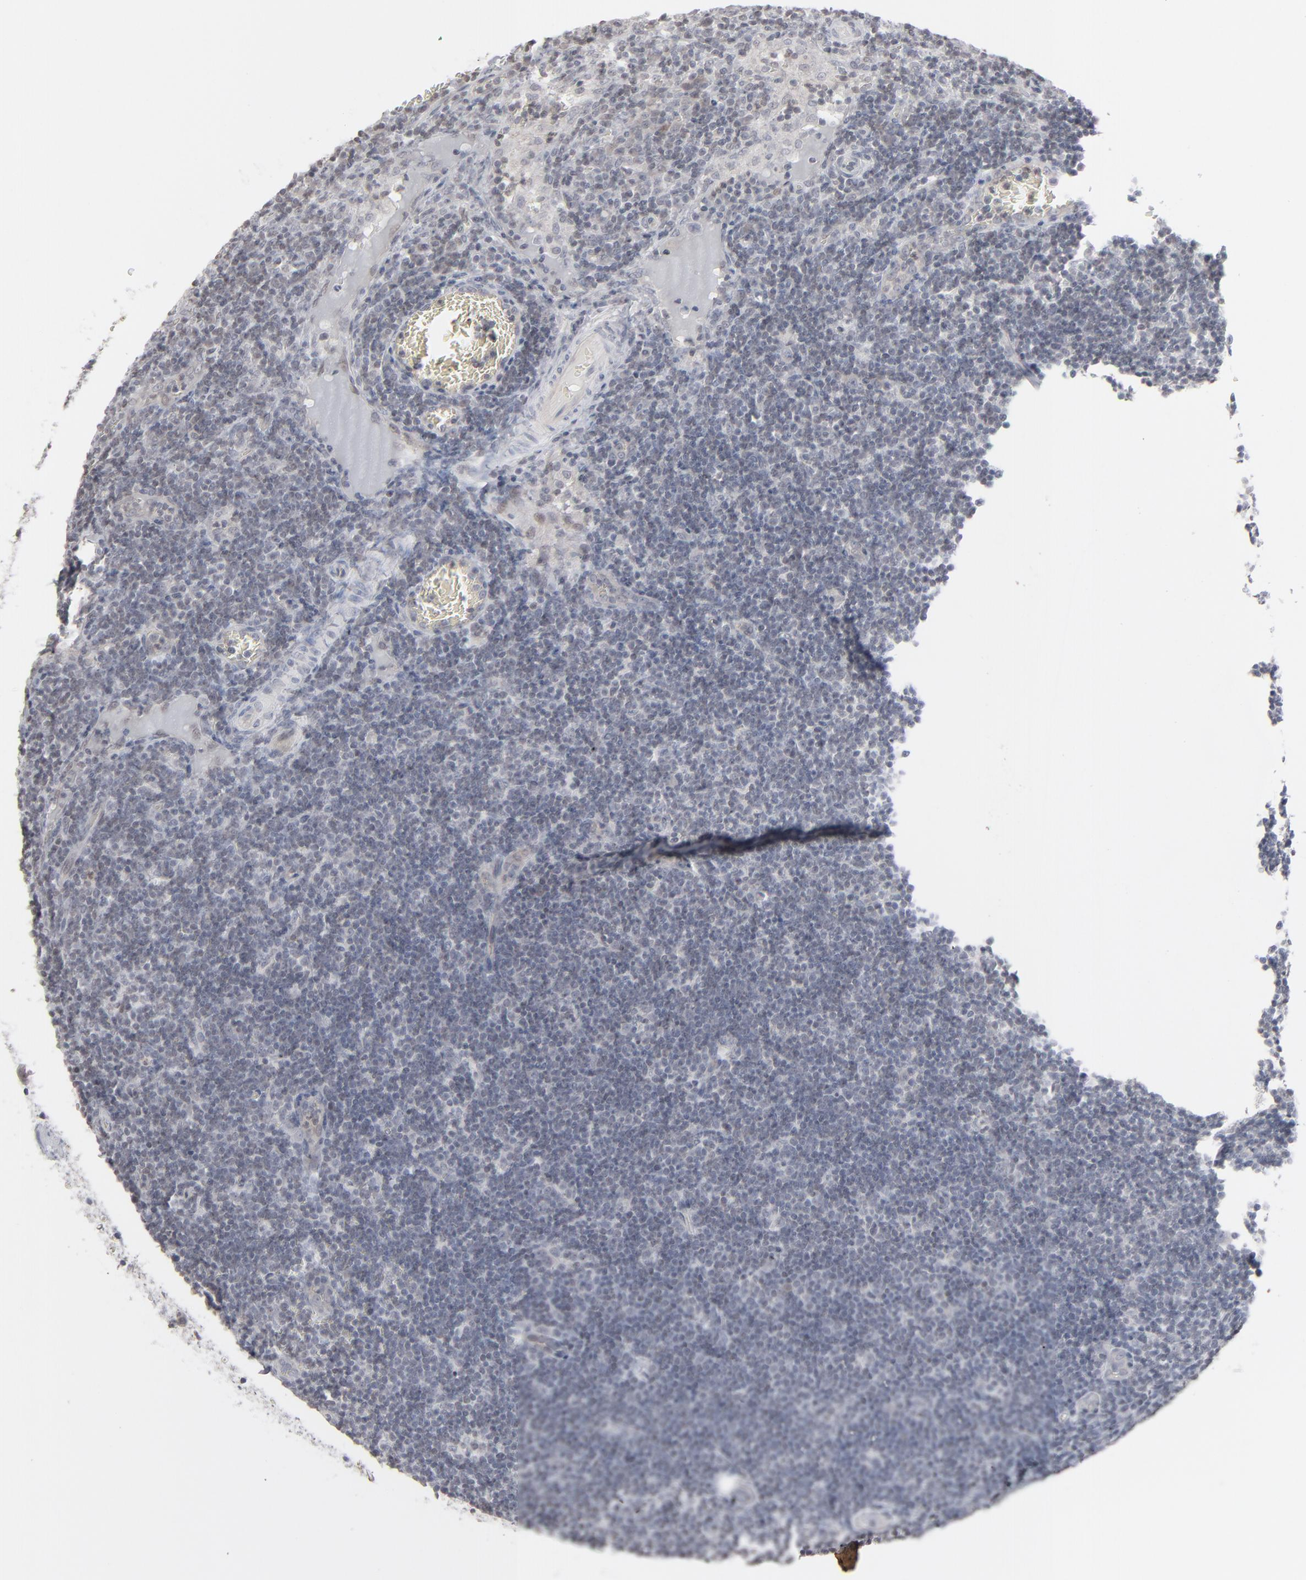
{"staining": {"intensity": "negative", "quantity": "none", "location": "none"}, "tissue": "lymph node", "cell_type": "Germinal center cells", "image_type": "normal", "snomed": [{"axis": "morphology", "description": "Normal tissue, NOS"}, {"axis": "morphology", "description": "Inflammation, NOS"}, {"axis": "topography", "description": "Lymph node"}, {"axis": "topography", "description": "Salivary gland"}], "caption": "Histopathology image shows no protein expression in germinal center cells of unremarkable lymph node. (DAB immunohistochemistry (IHC) visualized using brightfield microscopy, high magnification).", "gene": "POF1B", "patient": {"sex": "male", "age": 3}}